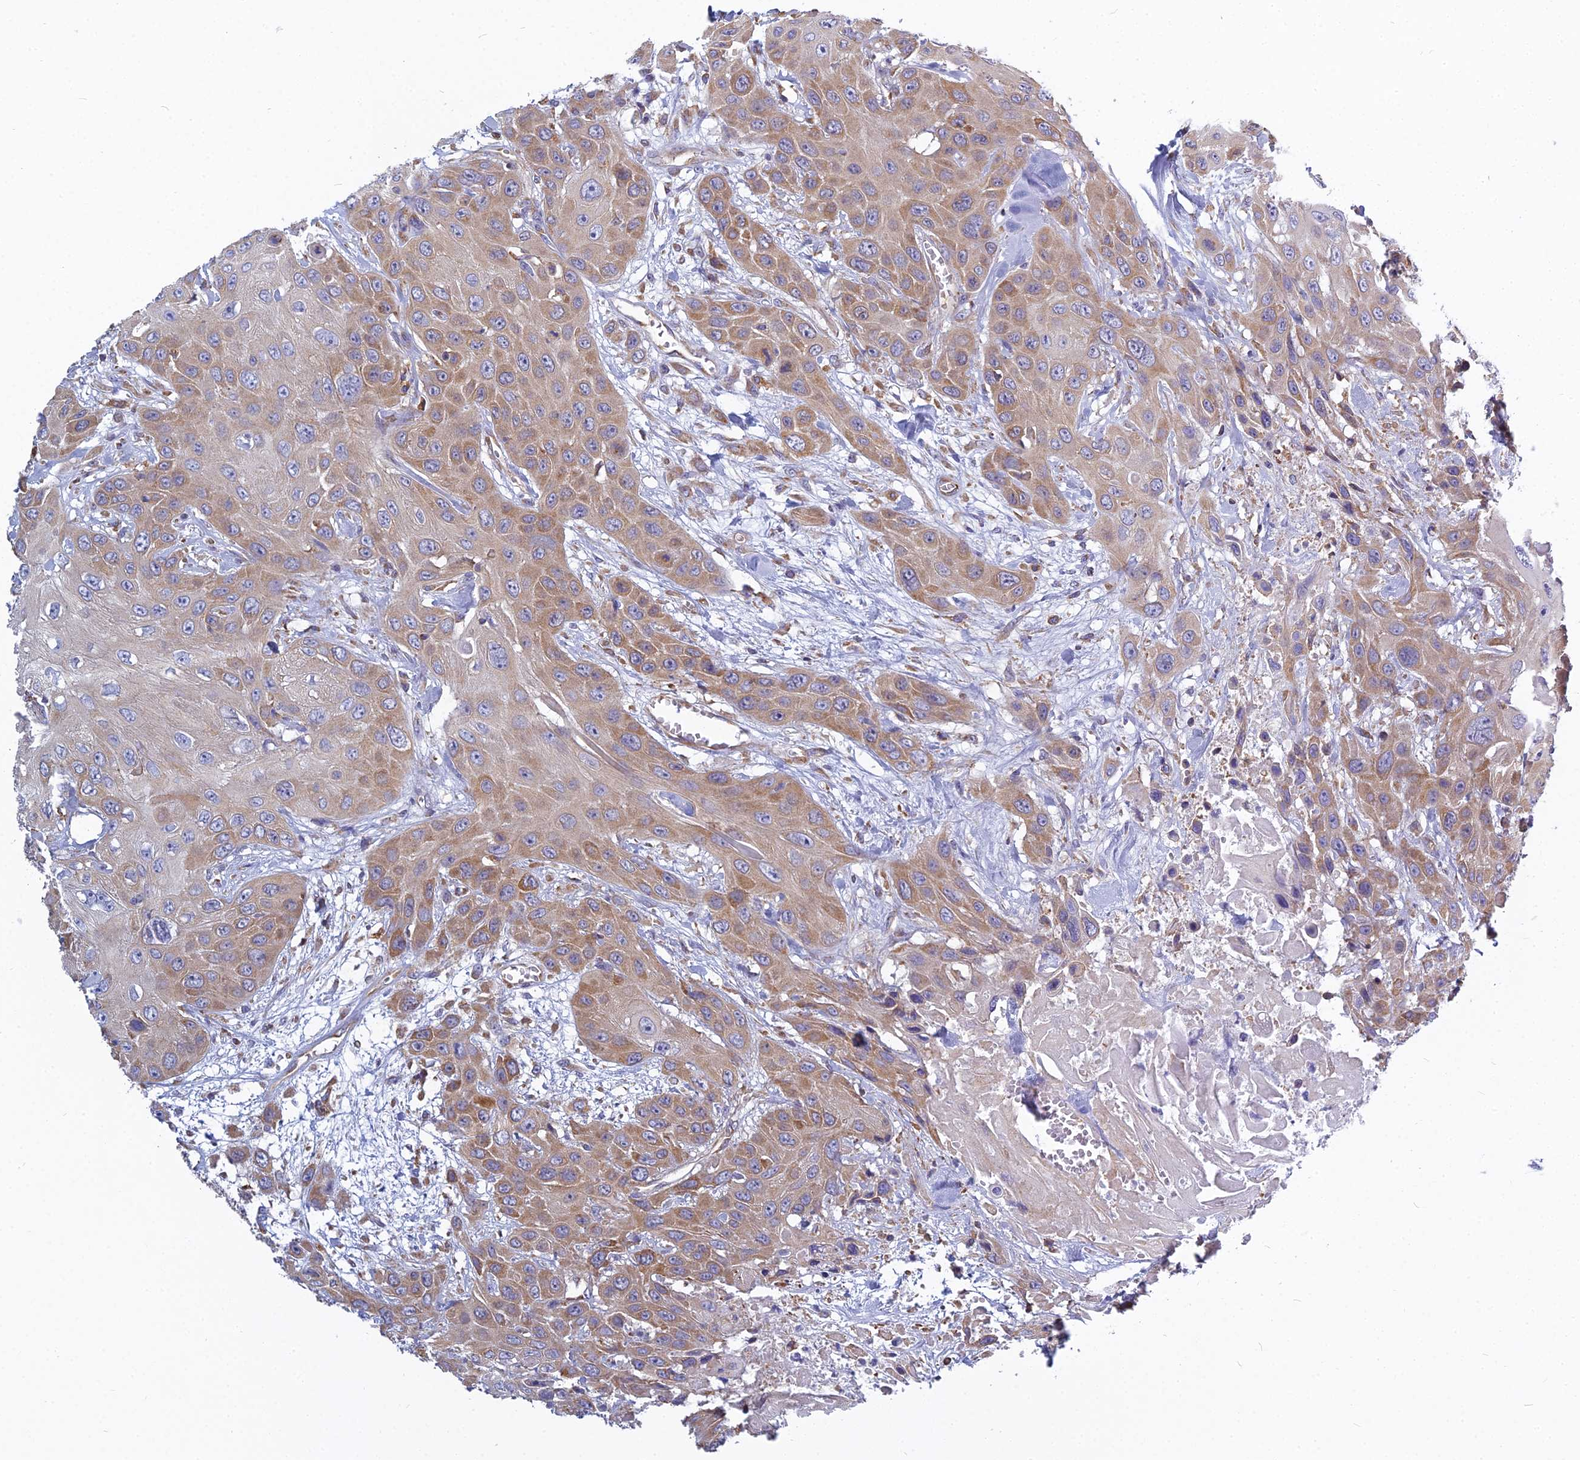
{"staining": {"intensity": "moderate", "quantity": "25%-75%", "location": "cytoplasmic/membranous"}, "tissue": "head and neck cancer", "cell_type": "Tumor cells", "image_type": "cancer", "snomed": [{"axis": "morphology", "description": "Squamous cell carcinoma, NOS"}, {"axis": "topography", "description": "Head-Neck"}], "caption": "Immunohistochemical staining of human head and neck squamous cell carcinoma shows moderate cytoplasmic/membranous protein expression in about 25%-75% of tumor cells.", "gene": "KIAA1143", "patient": {"sex": "male", "age": 81}}